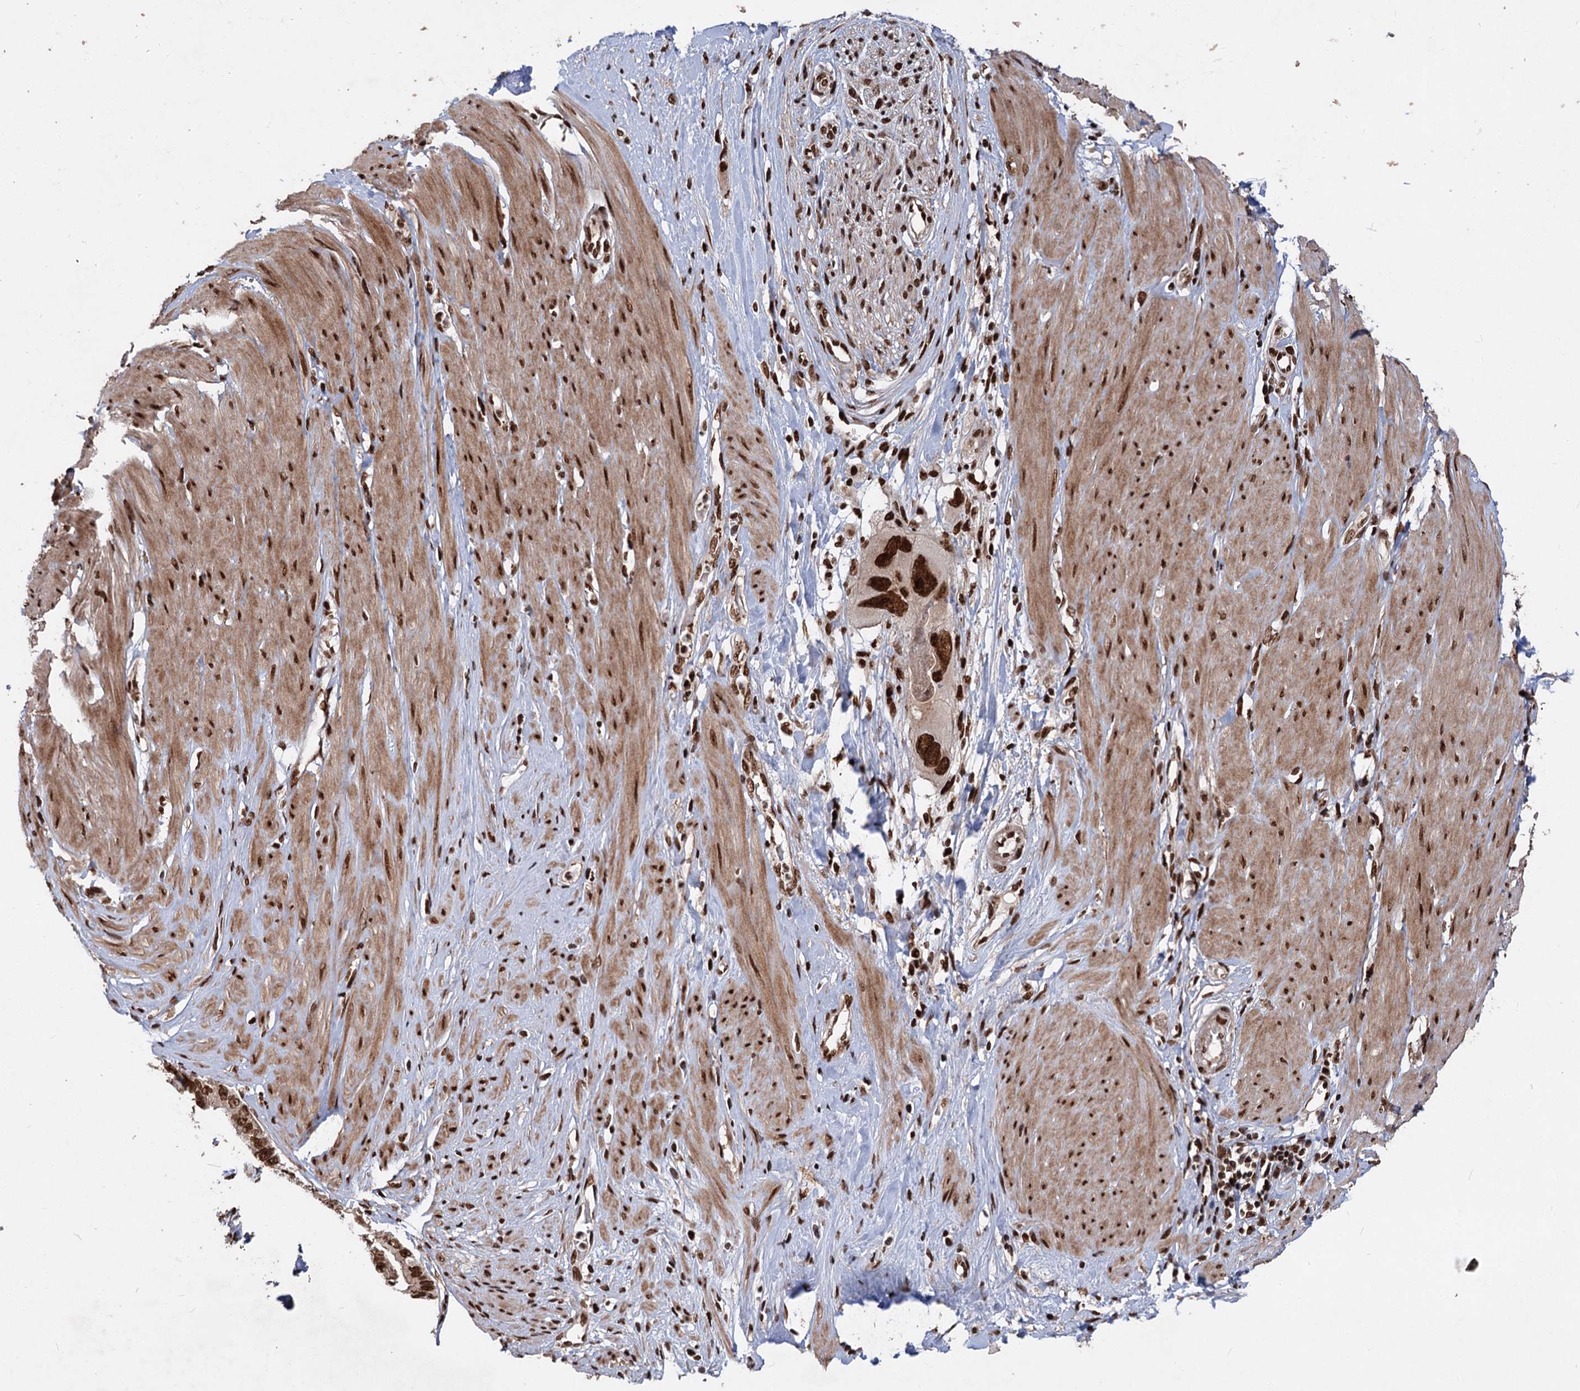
{"staining": {"intensity": "strong", "quantity": ">75%", "location": "cytoplasmic/membranous,nuclear"}, "tissue": "pancreatic cancer", "cell_type": "Tumor cells", "image_type": "cancer", "snomed": [{"axis": "morphology", "description": "Adenocarcinoma, NOS"}, {"axis": "topography", "description": "Pancreas"}], "caption": "A photomicrograph of adenocarcinoma (pancreatic) stained for a protein displays strong cytoplasmic/membranous and nuclear brown staining in tumor cells.", "gene": "MAML1", "patient": {"sex": "female", "age": 56}}